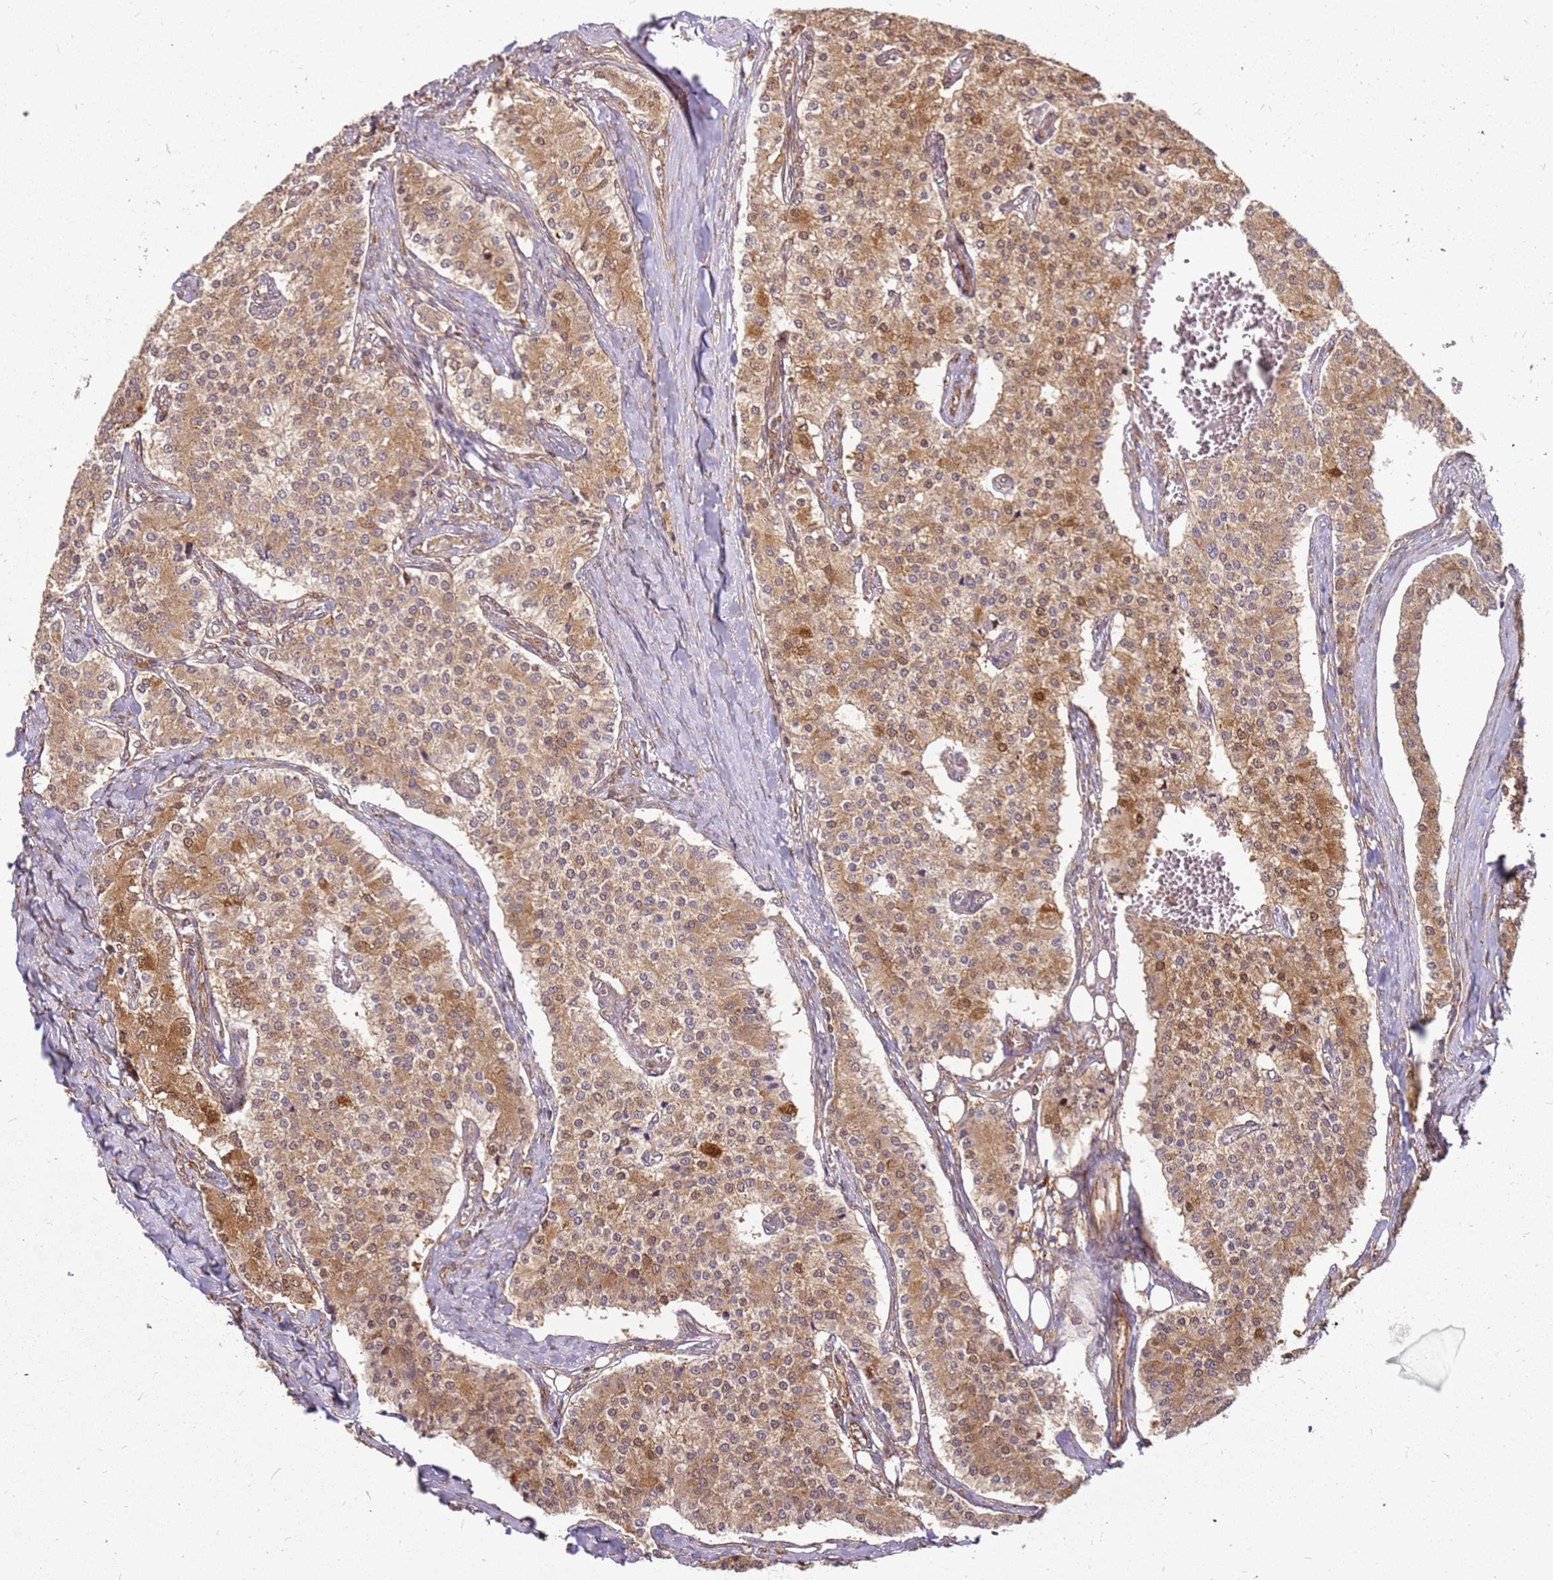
{"staining": {"intensity": "moderate", "quantity": ">75%", "location": "cytoplasmic/membranous,nuclear"}, "tissue": "carcinoid", "cell_type": "Tumor cells", "image_type": "cancer", "snomed": [{"axis": "morphology", "description": "Carcinoid, malignant, NOS"}, {"axis": "topography", "description": "Colon"}], "caption": "Immunohistochemical staining of malignant carcinoid displays moderate cytoplasmic/membranous and nuclear protein staining in approximately >75% of tumor cells. (Stains: DAB (3,3'-diaminobenzidine) in brown, nuclei in blue, Microscopy: brightfield microscopy at high magnification).", "gene": "NUDT14", "patient": {"sex": "female", "age": 52}}